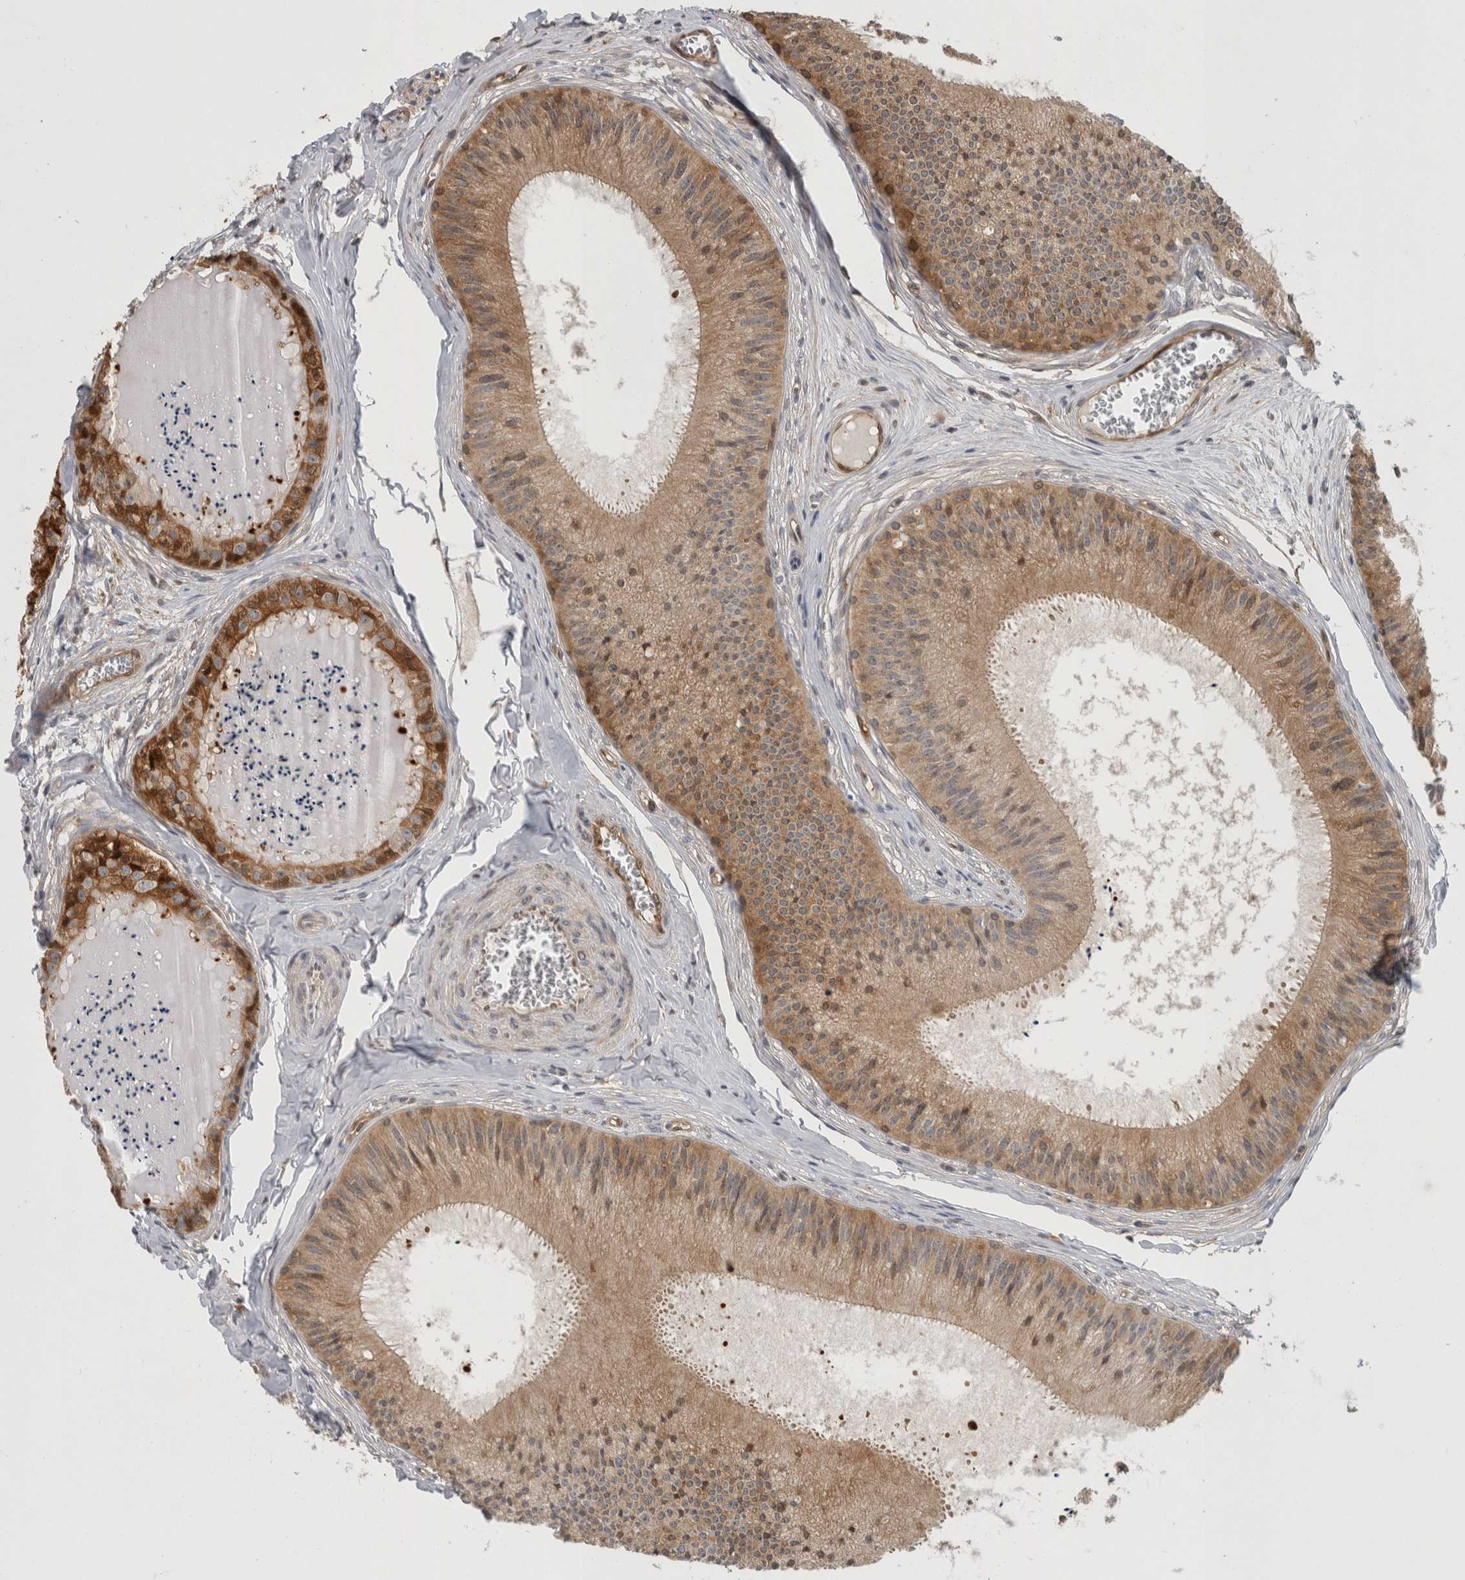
{"staining": {"intensity": "moderate", "quantity": ">75%", "location": "cytoplasmic/membranous"}, "tissue": "epididymis", "cell_type": "Glandular cells", "image_type": "normal", "snomed": [{"axis": "morphology", "description": "Normal tissue, NOS"}, {"axis": "topography", "description": "Epididymis"}], "caption": "Immunohistochemical staining of benign epididymis reveals medium levels of moderate cytoplasmic/membranous positivity in approximately >75% of glandular cells. The staining is performed using DAB brown chromogen to label protein expression. The nuclei are counter-stained blue using hematoxylin.", "gene": "ASTN2", "patient": {"sex": "male", "age": 31}}